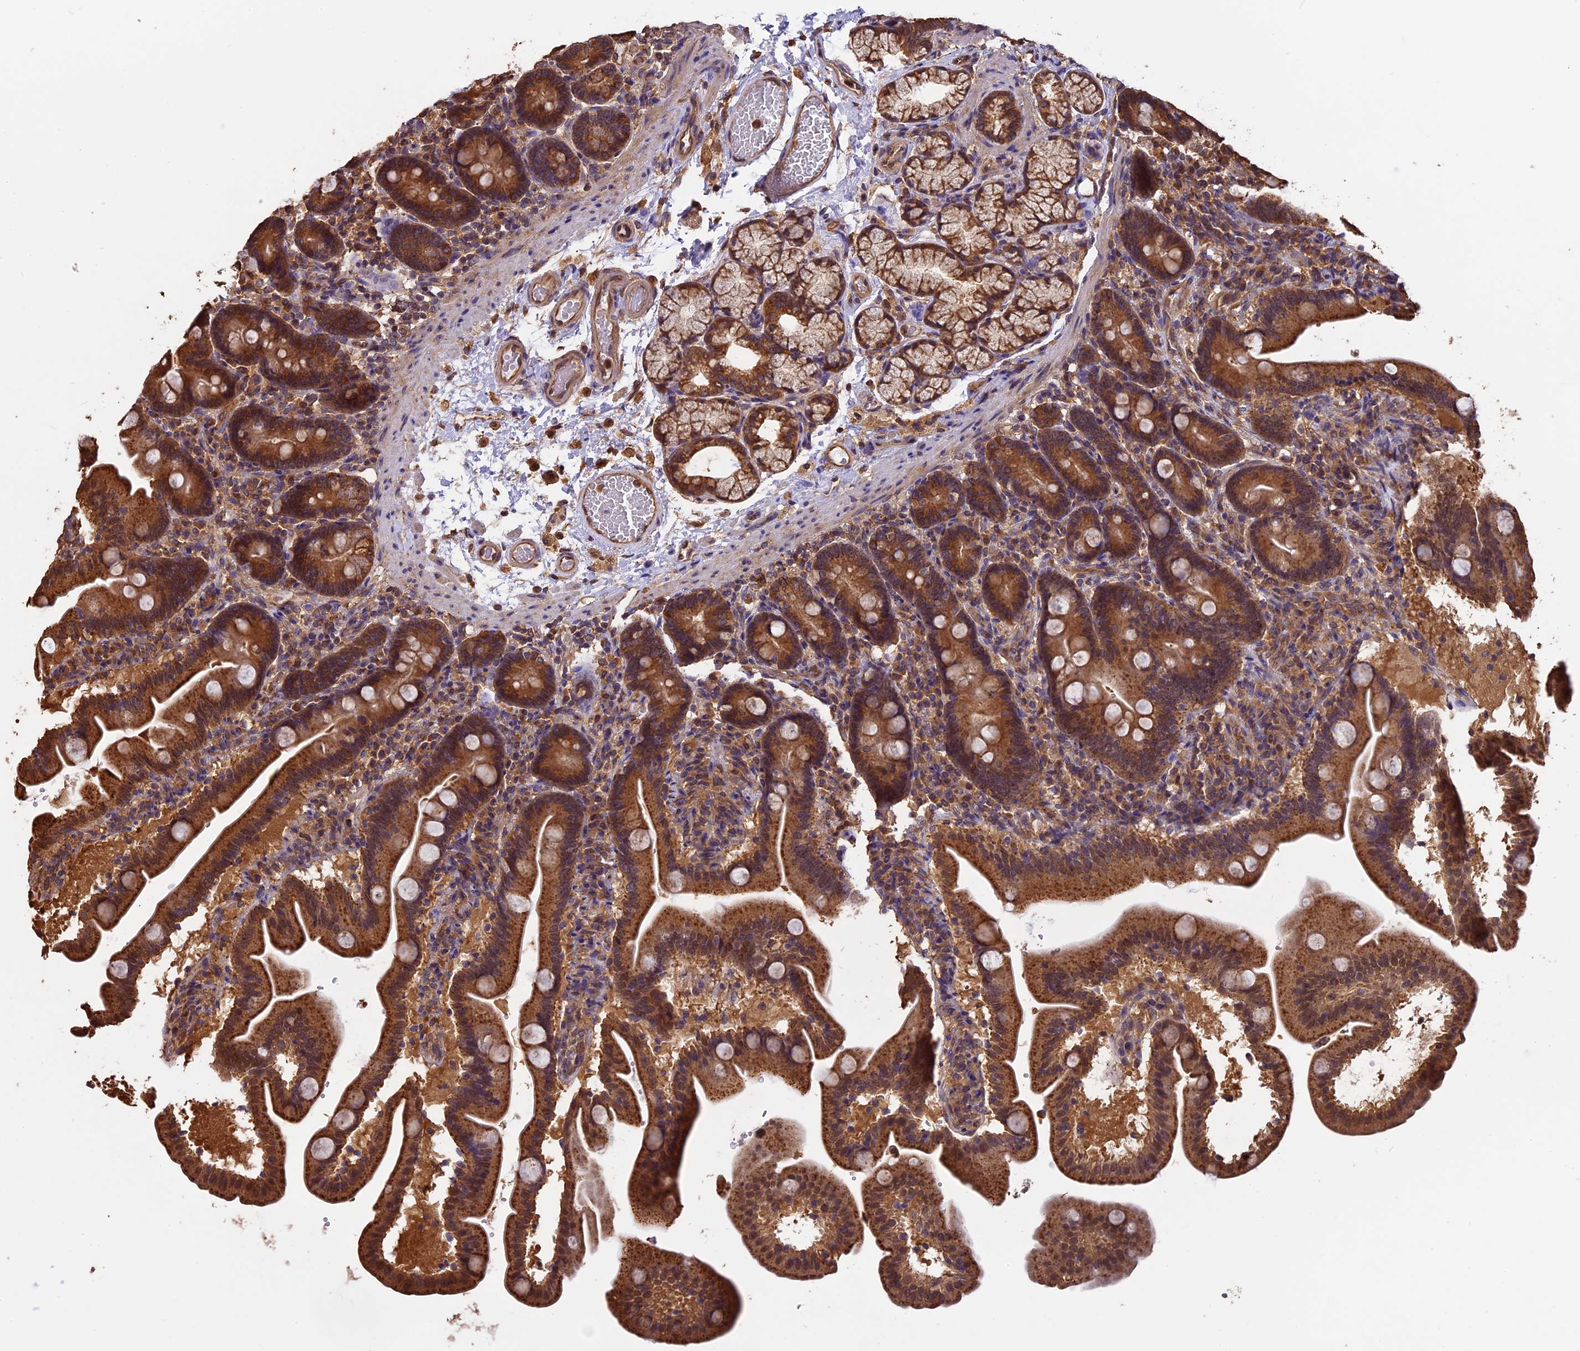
{"staining": {"intensity": "strong", "quantity": ">75%", "location": "cytoplasmic/membranous"}, "tissue": "duodenum", "cell_type": "Glandular cells", "image_type": "normal", "snomed": [{"axis": "morphology", "description": "Normal tissue, NOS"}, {"axis": "topography", "description": "Duodenum"}], "caption": "Glandular cells demonstrate strong cytoplasmic/membranous positivity in approximately >75% of cells in benign duodenum. (IHC, brightfield microscopy, high magnification).", "gene": "CHMP2A", "patient": {"sex": "male", "age": 54}}